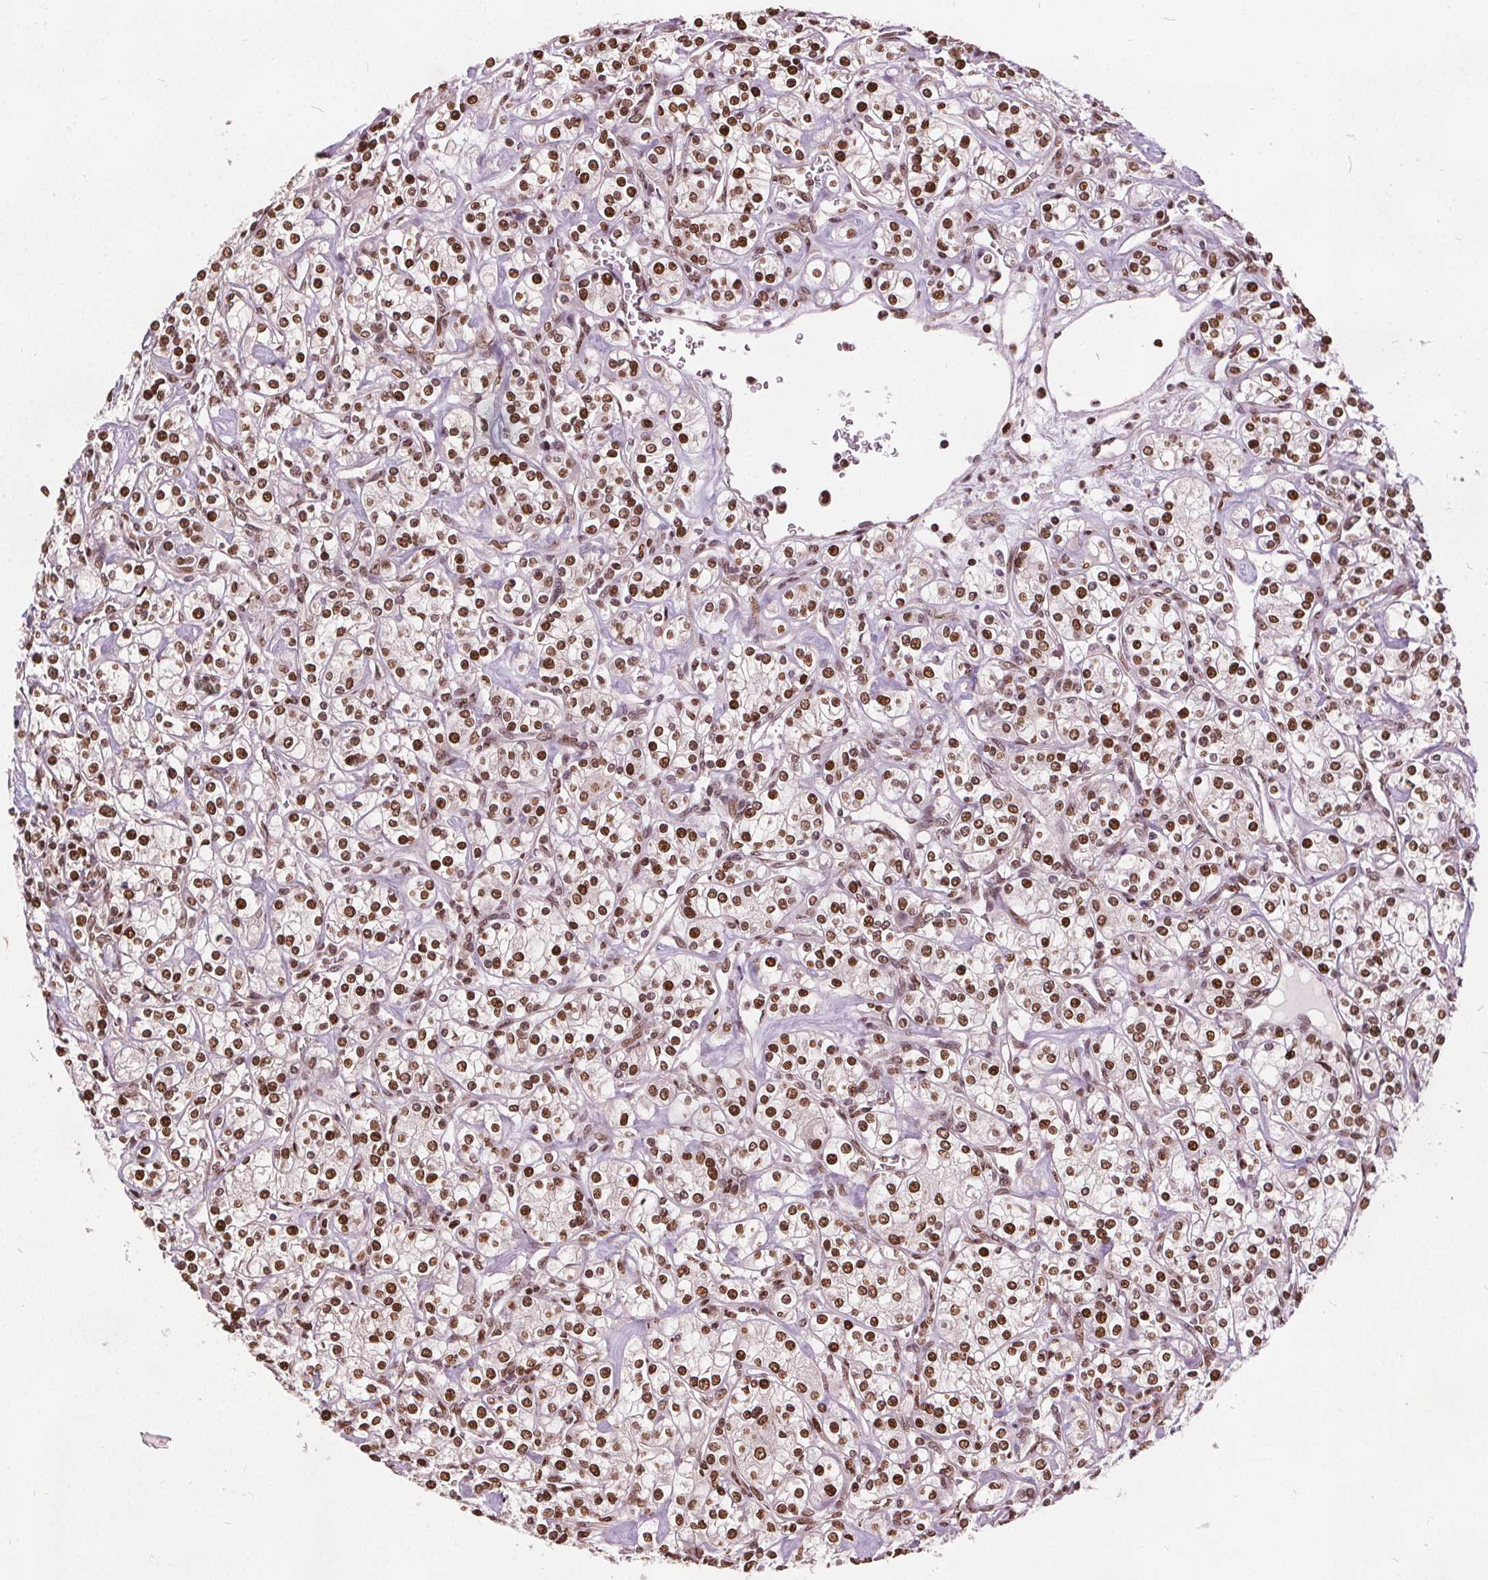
{"staining": {"intensity": "moderate", "quantity": ">75%", "location": "nuclear"}, "tissue": "renal cancer", "cell_type": "Tumor cells", "image_type": "cancer", "snomed": [{"axis": "morphology", "description": "Adenocarcinoma, NOS"}, {"axis": "topography", "description": "Kidney"}], "caption": "This photomicrograph reveals adenocarcinoma (renal) stained with immunohistochemistry to label a protein in brown. The nuclear of tumor cells show moderate positivity for the protein. Nuclei are counter-stained blue.", "gene": "ISLR2", "patient": {"sex": "male", "age": 77}}